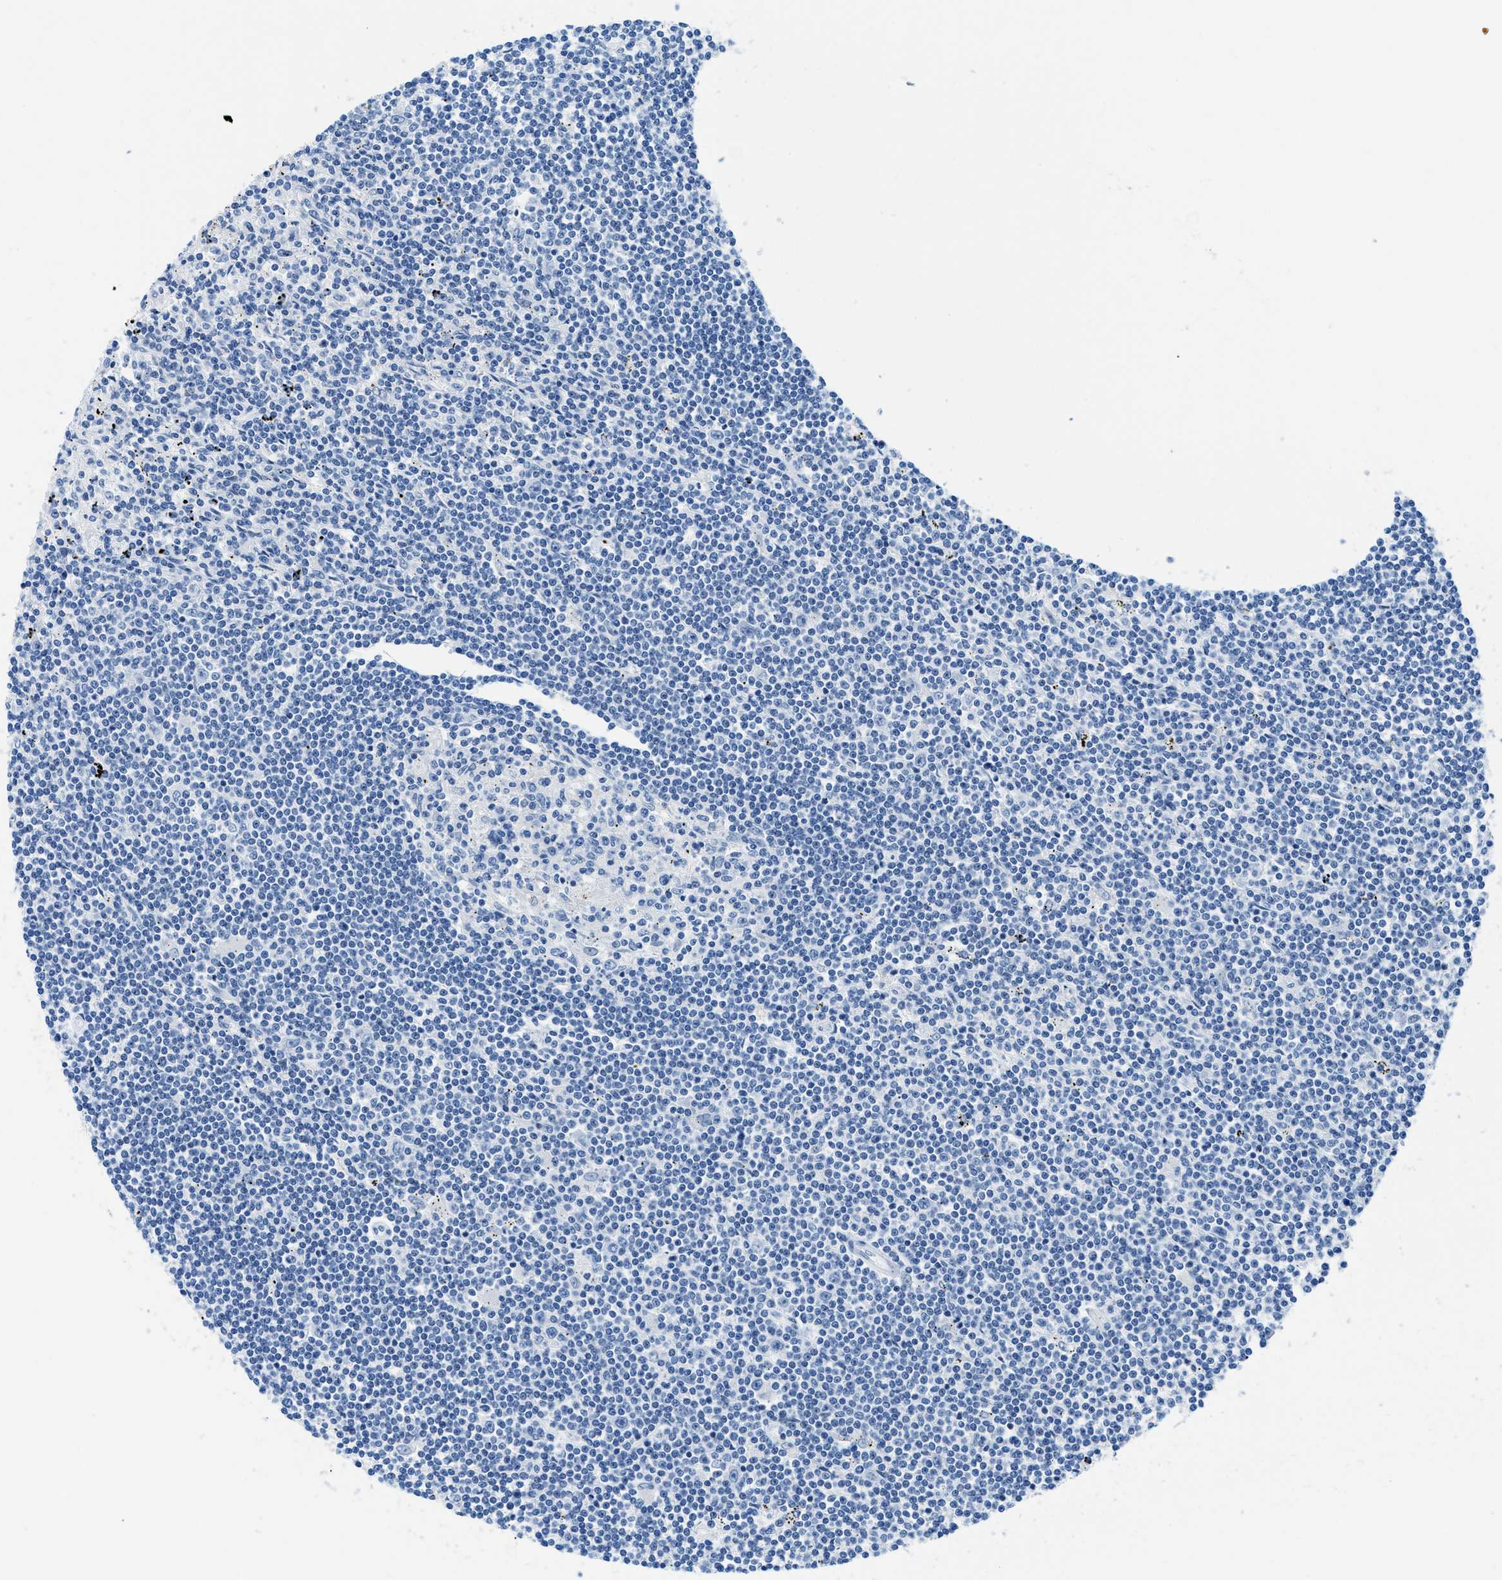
{"staining": {"intensity": "negative", "quantity": "none", "location": "none"}, "tissue": "lymphoma", "cell_type": "Tumor cells", "image_type": "cancer", "snomed": [{"axis": "morphology", "description": "Malignant lymphoma, non-Hodgkin's type, Low grade"}, {"axis": "topography", "description": "Spleen"}], "caption": "The immunohistochemistry (IHC) photomicrograph has no significant staining in tumor cells of malignant lymphoma, non-Hodgkin's type (low-grade) tissue.", "gene": "MBL2", "patient": {"sex": "male", "age": 76}}